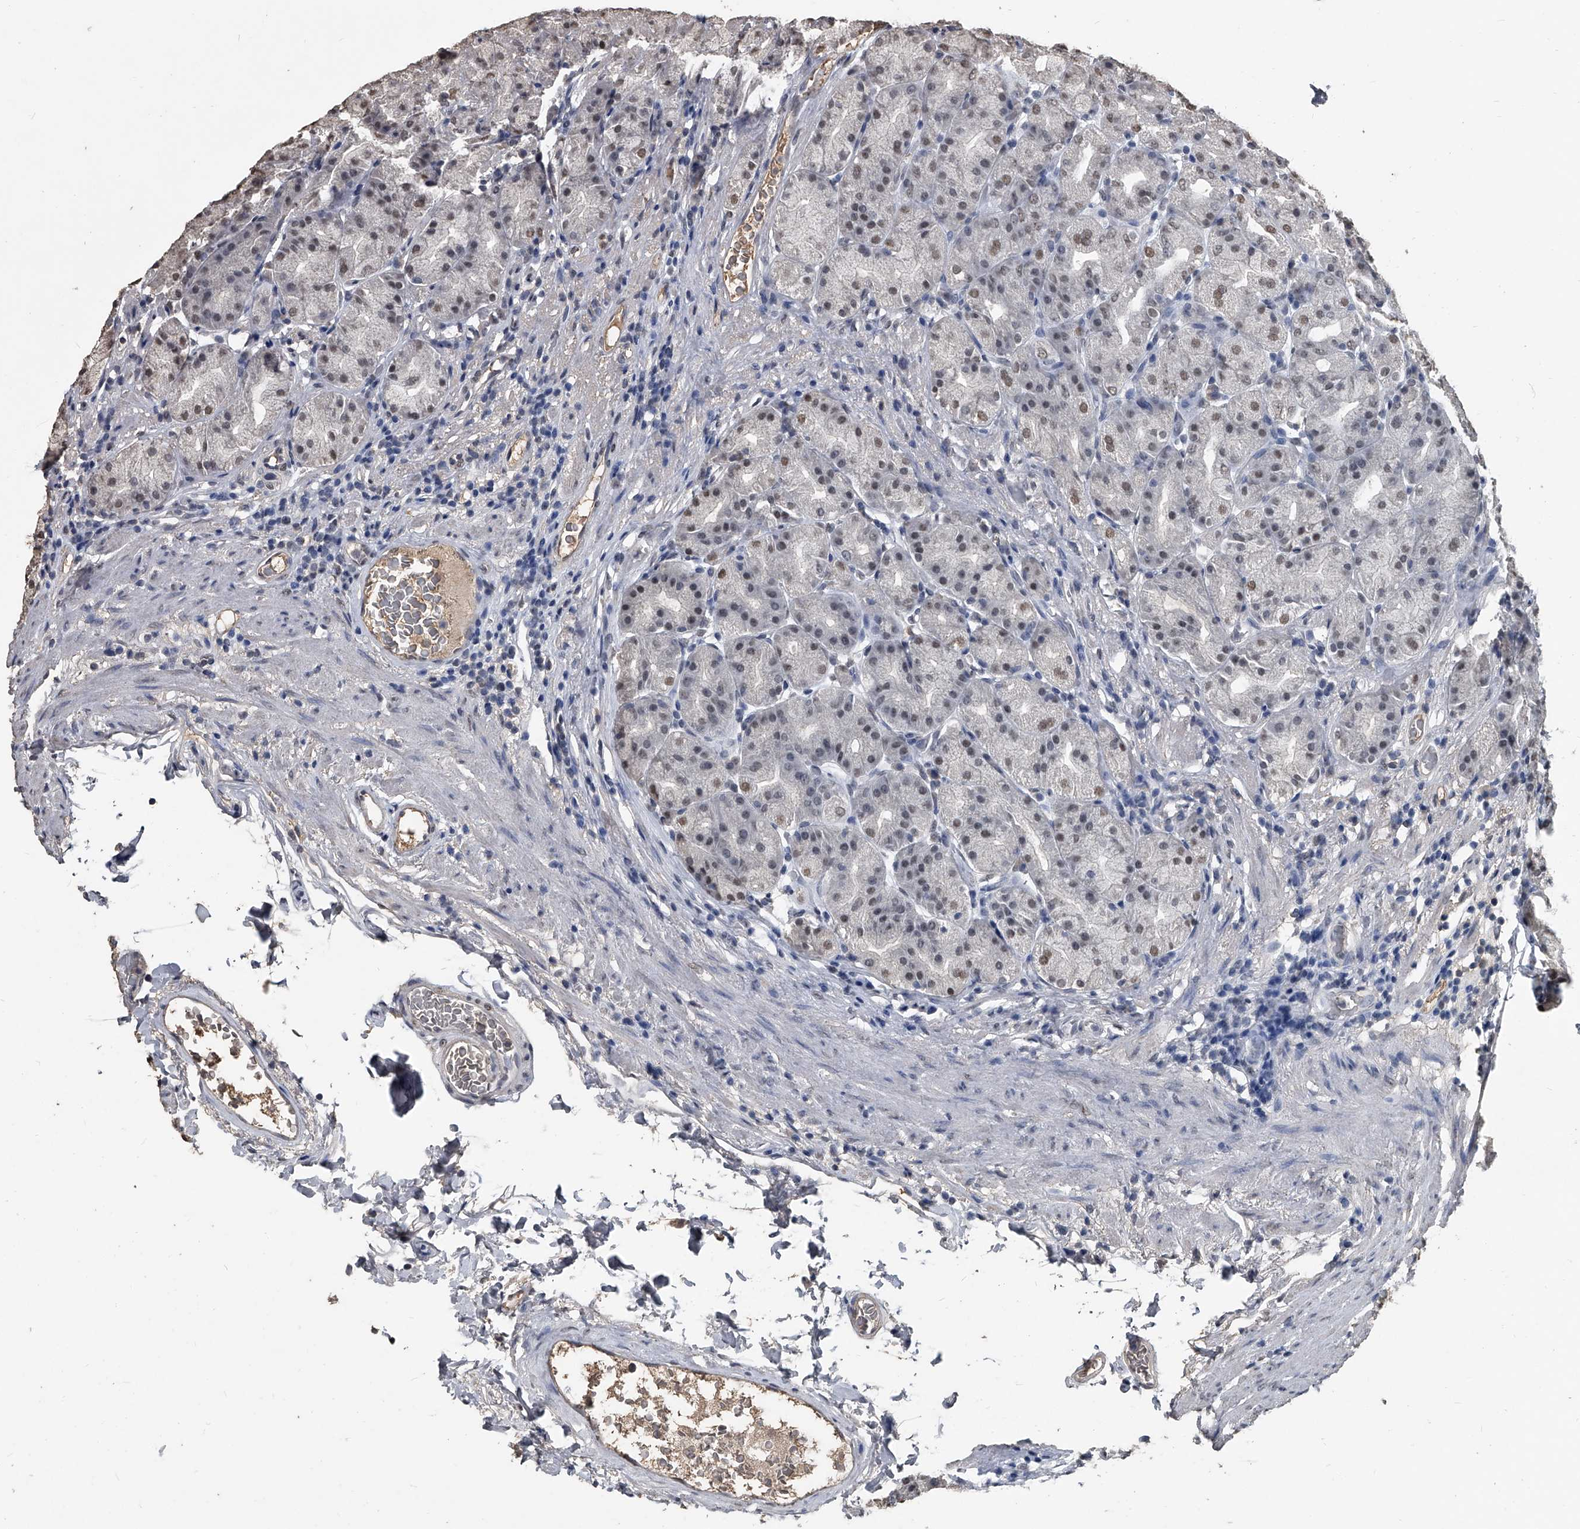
{"staining": {"intensity": "moderate", "quantity": "25%-75%", "location": "nuclear"}, "tissue": "stomach", "cell_type": "Glandular cells", "image_type": "normal", "snomed": [{"axis": "morphology", "description": "Normal tissue, NOS"}, {"axis": "topography", "description": "Stomach, upper"}], "caption": "High-magnification brightfield microscopy of benign stomach stained with DAB (3,3'-diaminobenzidine) (brown) and counterstained with hematoxylin (blue). glandular cells exhibit moderate nuclear expression is present in about25%-75% of cells. (DAB (3,3'-diaminobenzidine) = brown stain, brightfield microscopy at high magnification).", "gene": "MATR3", "patient": {"sex": "male", "age": 68}}